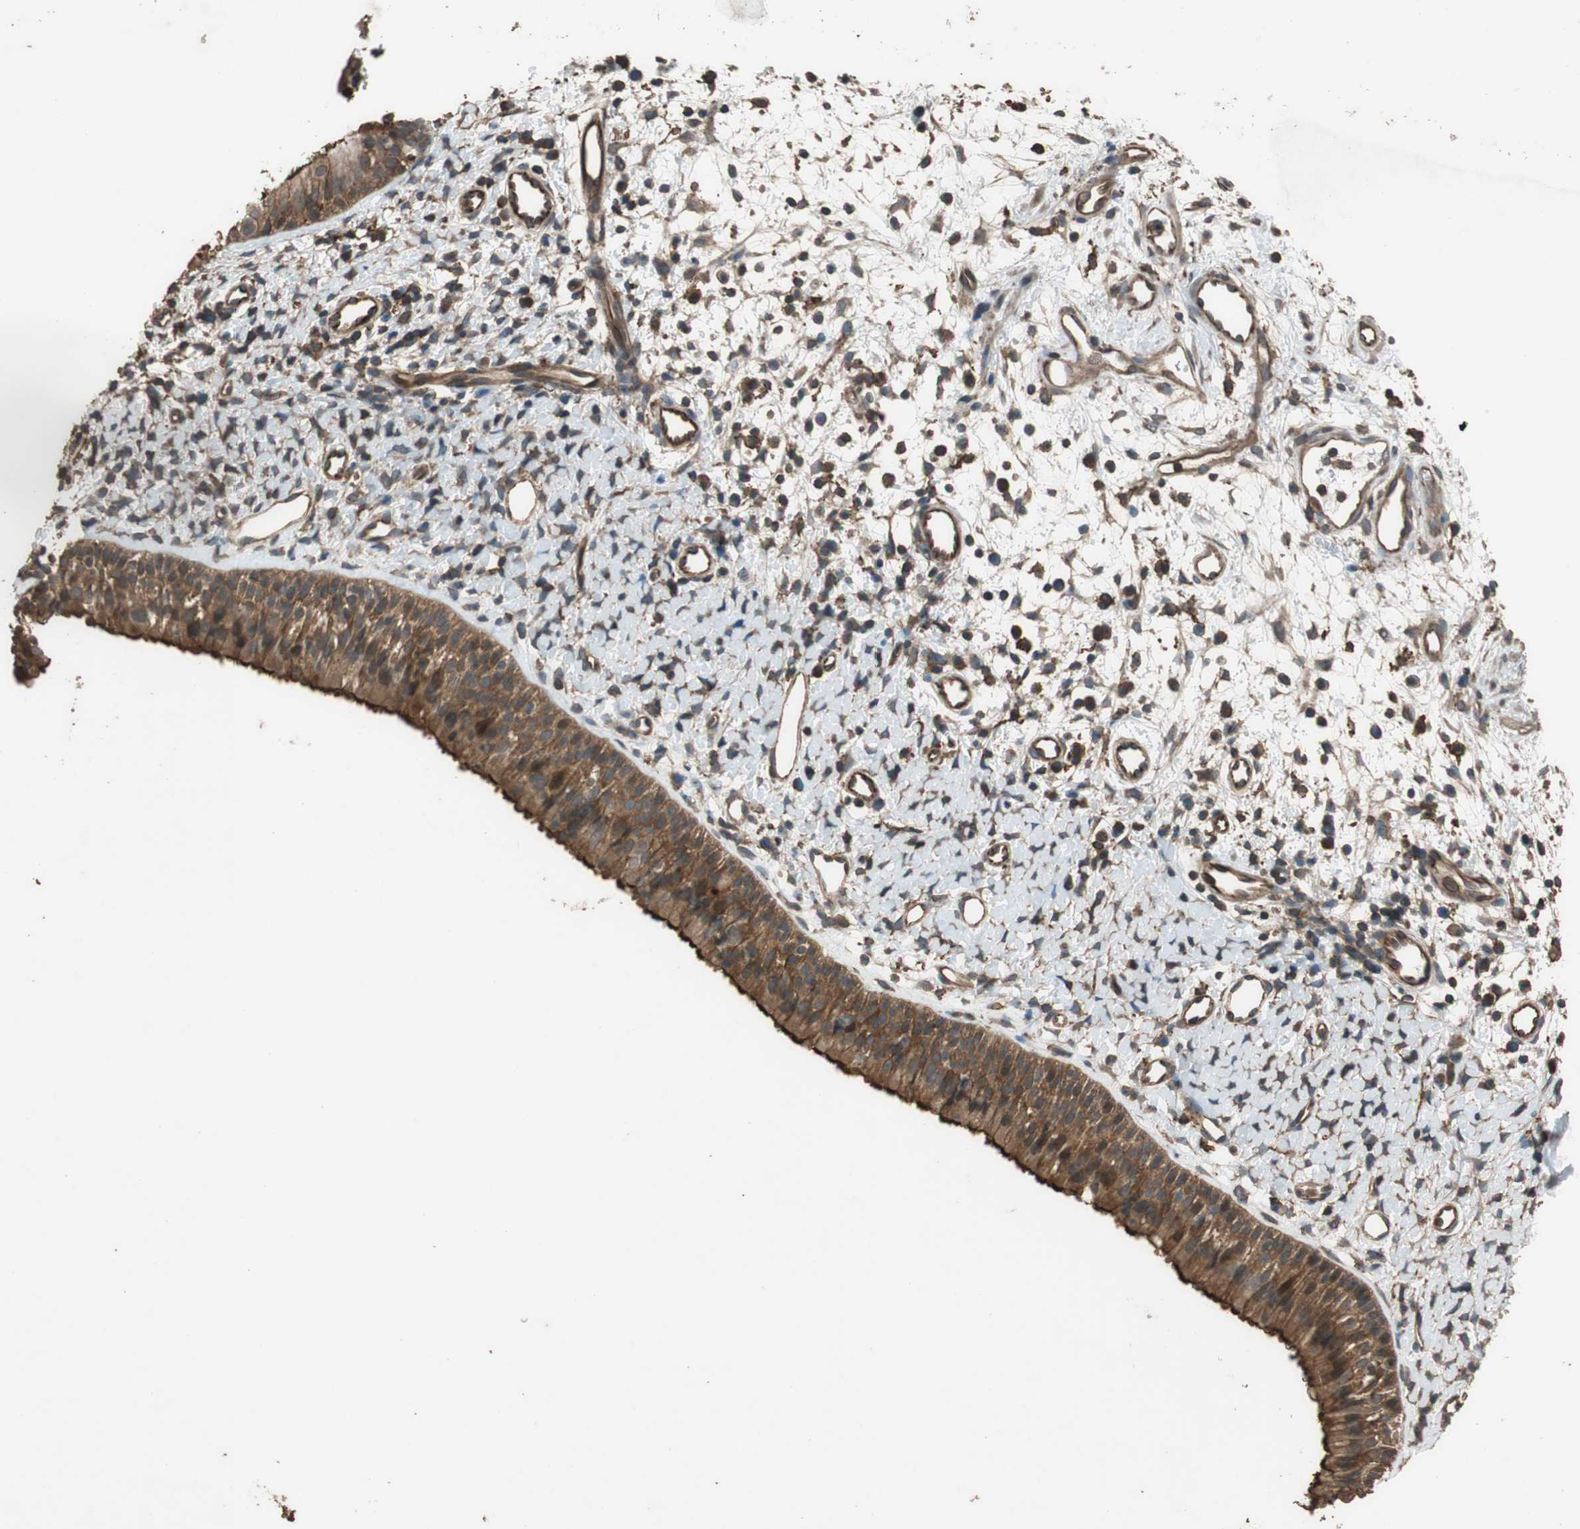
{"staining": {"intensity": "strong", "quantity": ">75%", "location": "cytoplasmic/membranous"}, "tissue": "nasopharynx", "cell_type": "Respiratory epithelial cells", "image_type": "normal", "snomed": [{"axis": "morphology", "description": "Normal tissue, NOS"}, {"axis": "topography", "description": "Nasopharynx"}], "caption": "A high-resolution image shows immunohistochemistry staining of unremarkable nasopharynx, which displays strong cytoplasmic/membranous positivity in approximately >75% of respiratory epithelial cells.", "gene": "MST1R", "patient": {"sex": "male", "age": 22}}